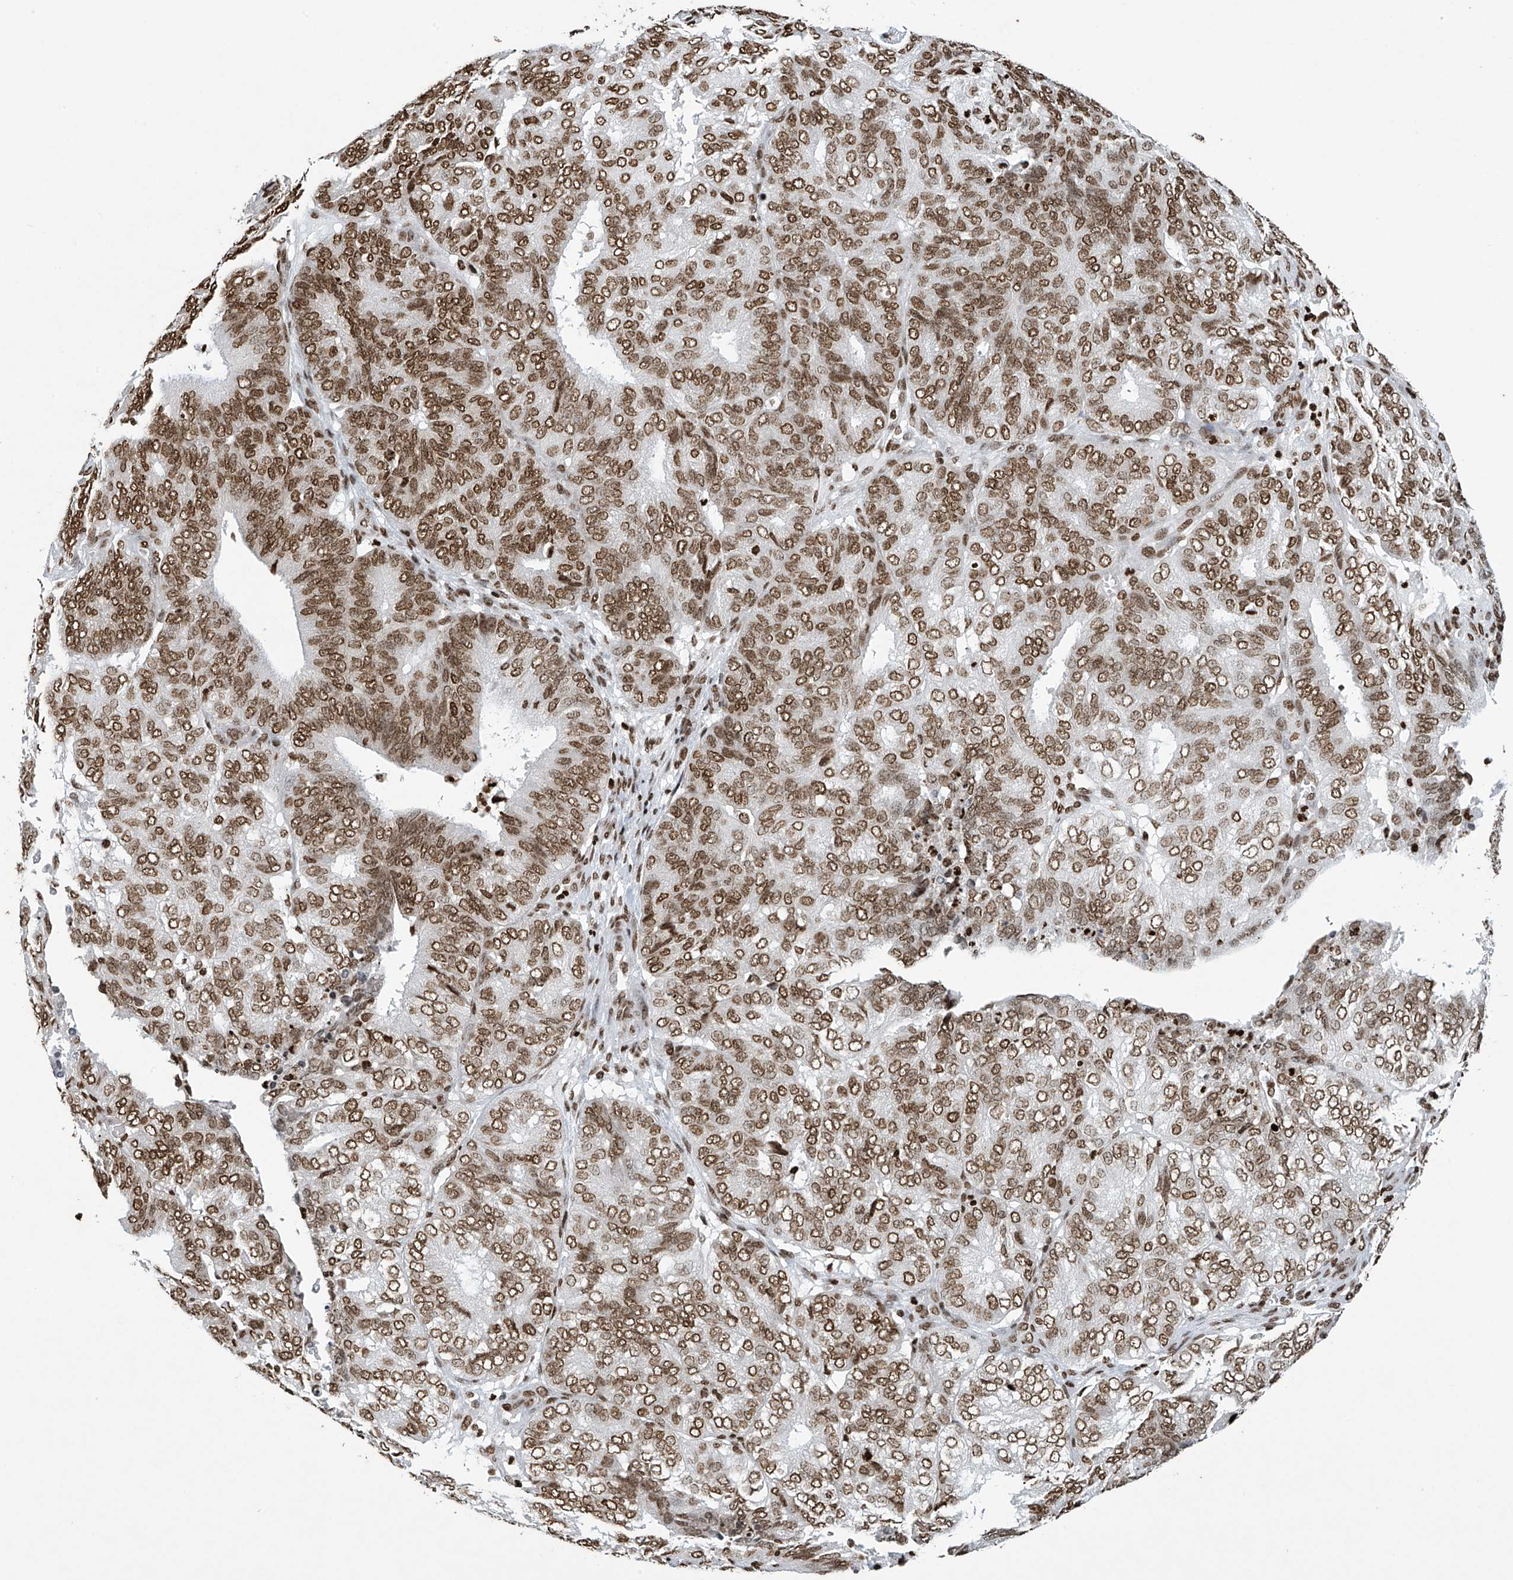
{"staining": {"intensity": "moderate", "quantity": ">75%", "location": "nuclear"}, "tissue": "endometrial cancer", "cell_type": "Tumor cells", "image_type": "cancer", "snomed": [{"axis": "morphology", "description": "Adenocarcinoma, NOS"}, {"axis": "topography", "description": "Uterus"}], "caption": "Immunohistochemistry (IHC) staining of endometrial cancer, which demonstrates medium levels of moderate nuclear positivity in approximately >75% of tumor cells indicating moderate nuclear protein staining. The staining was performed using DAB (brown) for protein detection and nuclei were counterstained in hematoxylin (blue).", "gene": "H4C16", "patient": {"sex": "female", "age": 60}}